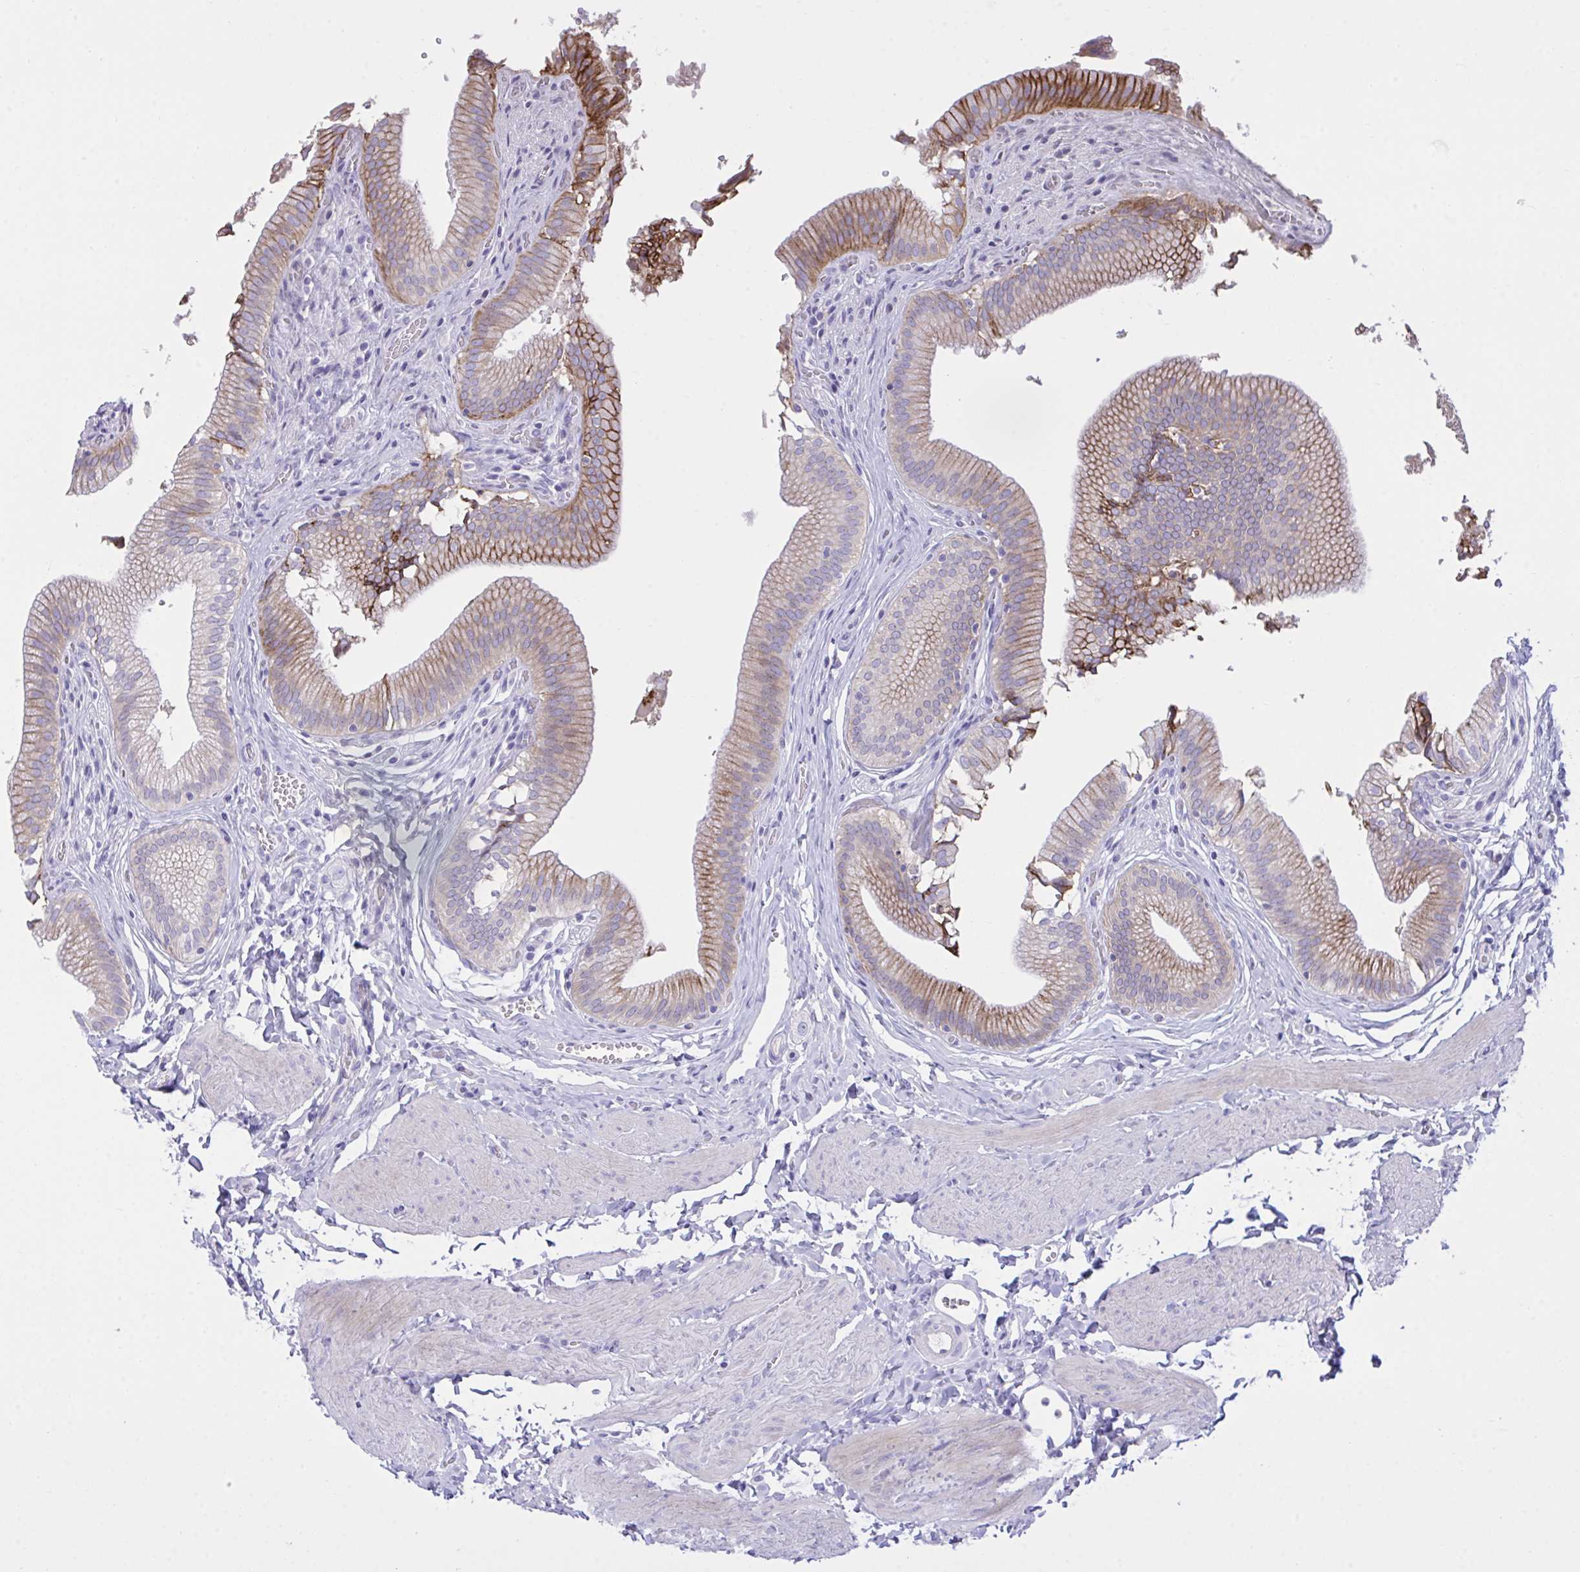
{"staining": {"intensity": "moderate", "quantity": ">75%", "location": "cytoplasmic/membranous"}, "tissue": "gallbladder", "cell_type": "Glandular cells", "image_type": "normal", "snomed": [{"axis": "morphology", "description": "Normal tissue, NOS"}, {"axis": "topography", "description": "Gallbladder"}, {"axis": "topography", "description": "Peripheral nerve tissue"}], "caption": "The histopathology image demonstrates staining of unremarkable gallbladder, revealing moderate cytoplasmic/membranous protein positivity (brown color) within glandular cells.", "gene": "PLEKHH1", "patient": {"sex": "male", "age": 17}}